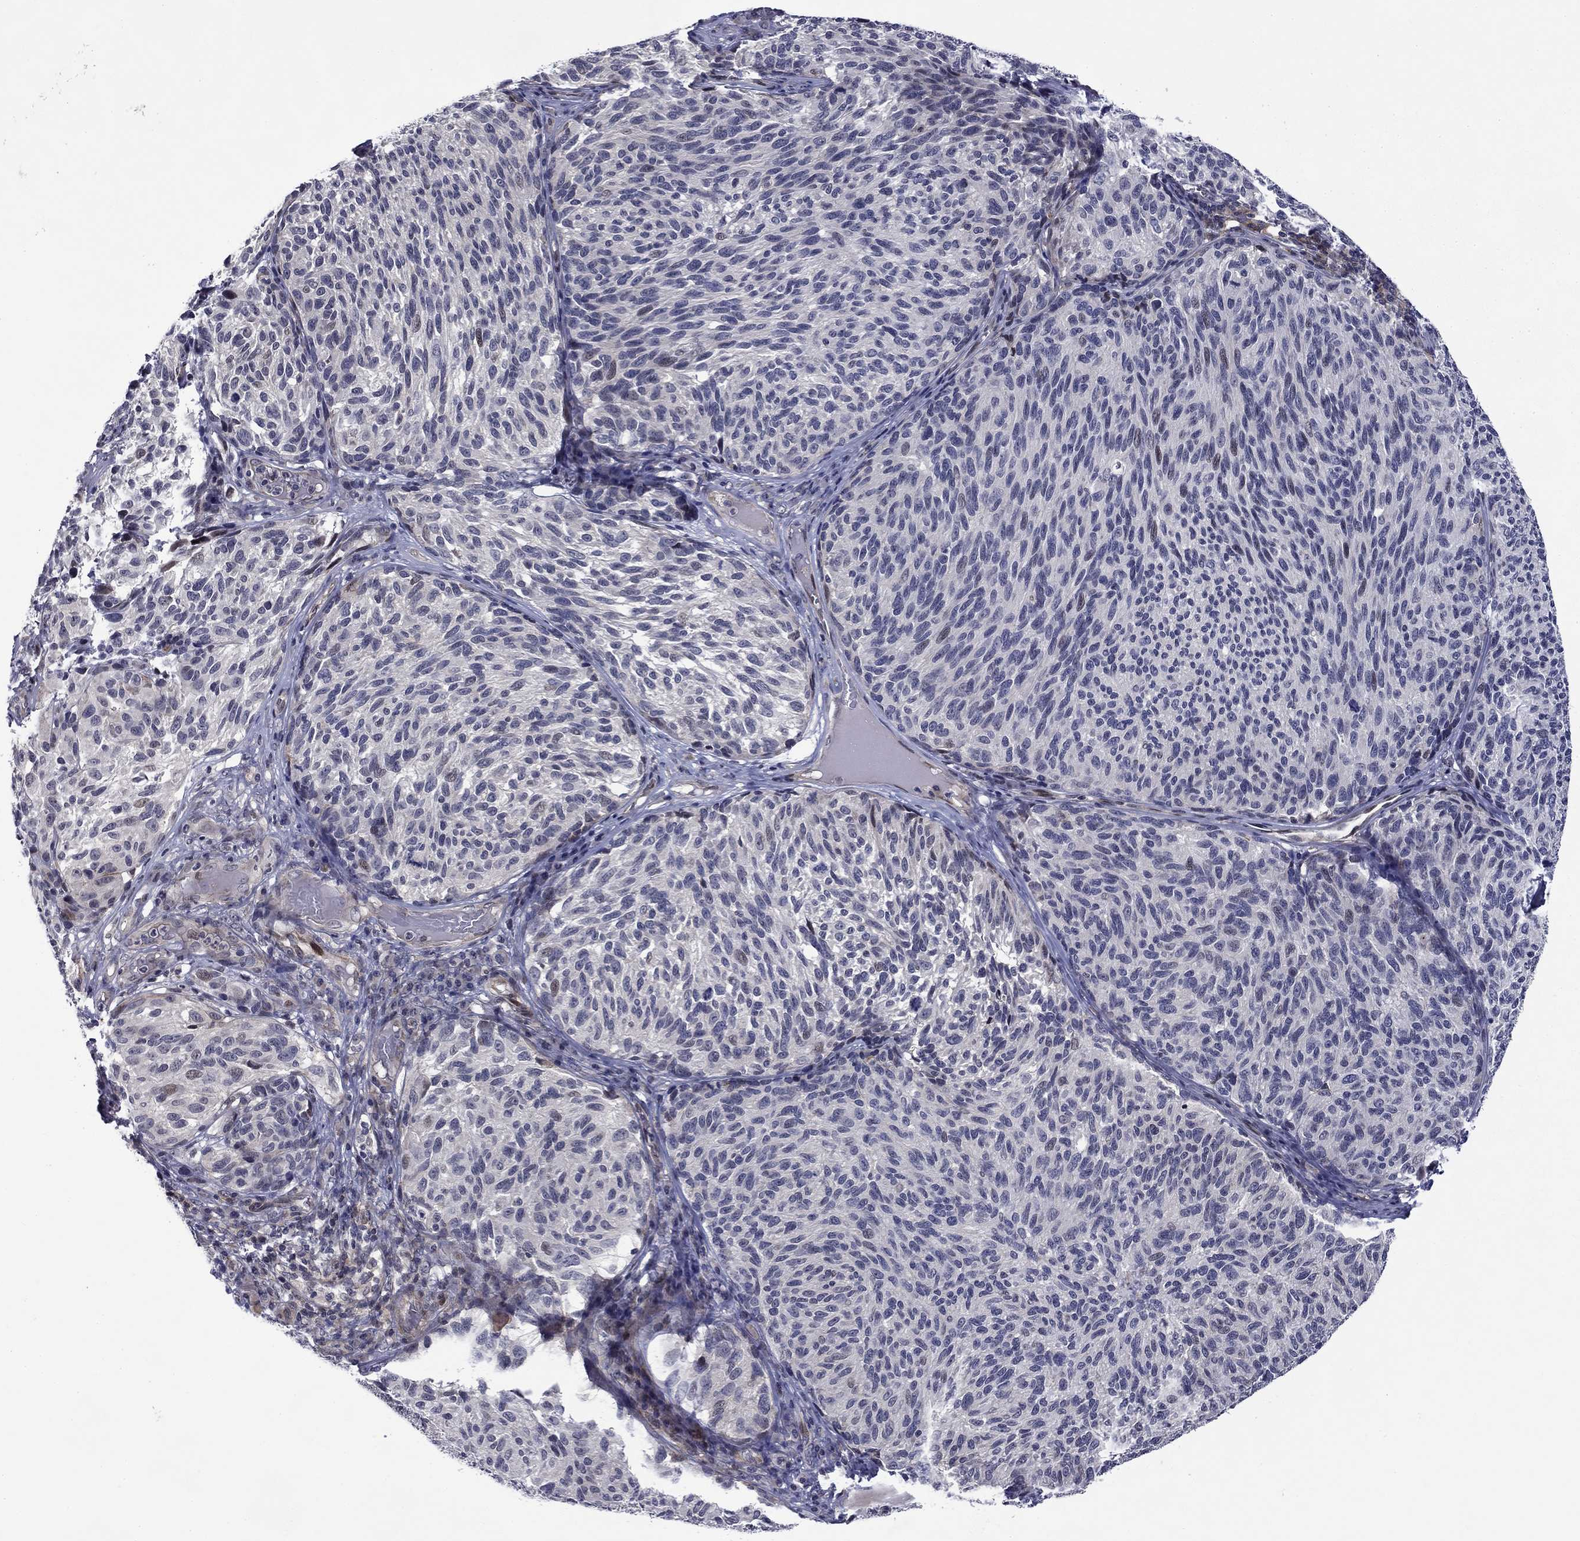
{"staining": {"intensity": "negative", "quantity": "none", "location": "none"}, "tissue": "melanoma", "cell_type": "Tumor cells", "image_type": "cancer", "snomed": [{"axis": "morphology", "description": "Malignant melanoma, NOS"}, {"axis": "topography", "description": "Skin"}], "caption": "Tumor cells show no significant expression in melanoma. (Immunohistochemistry (ihc), brightfield microscopy, high magnification).", "gene": "B3GAT1", "patient": {"sex": "female", "age": 73}}